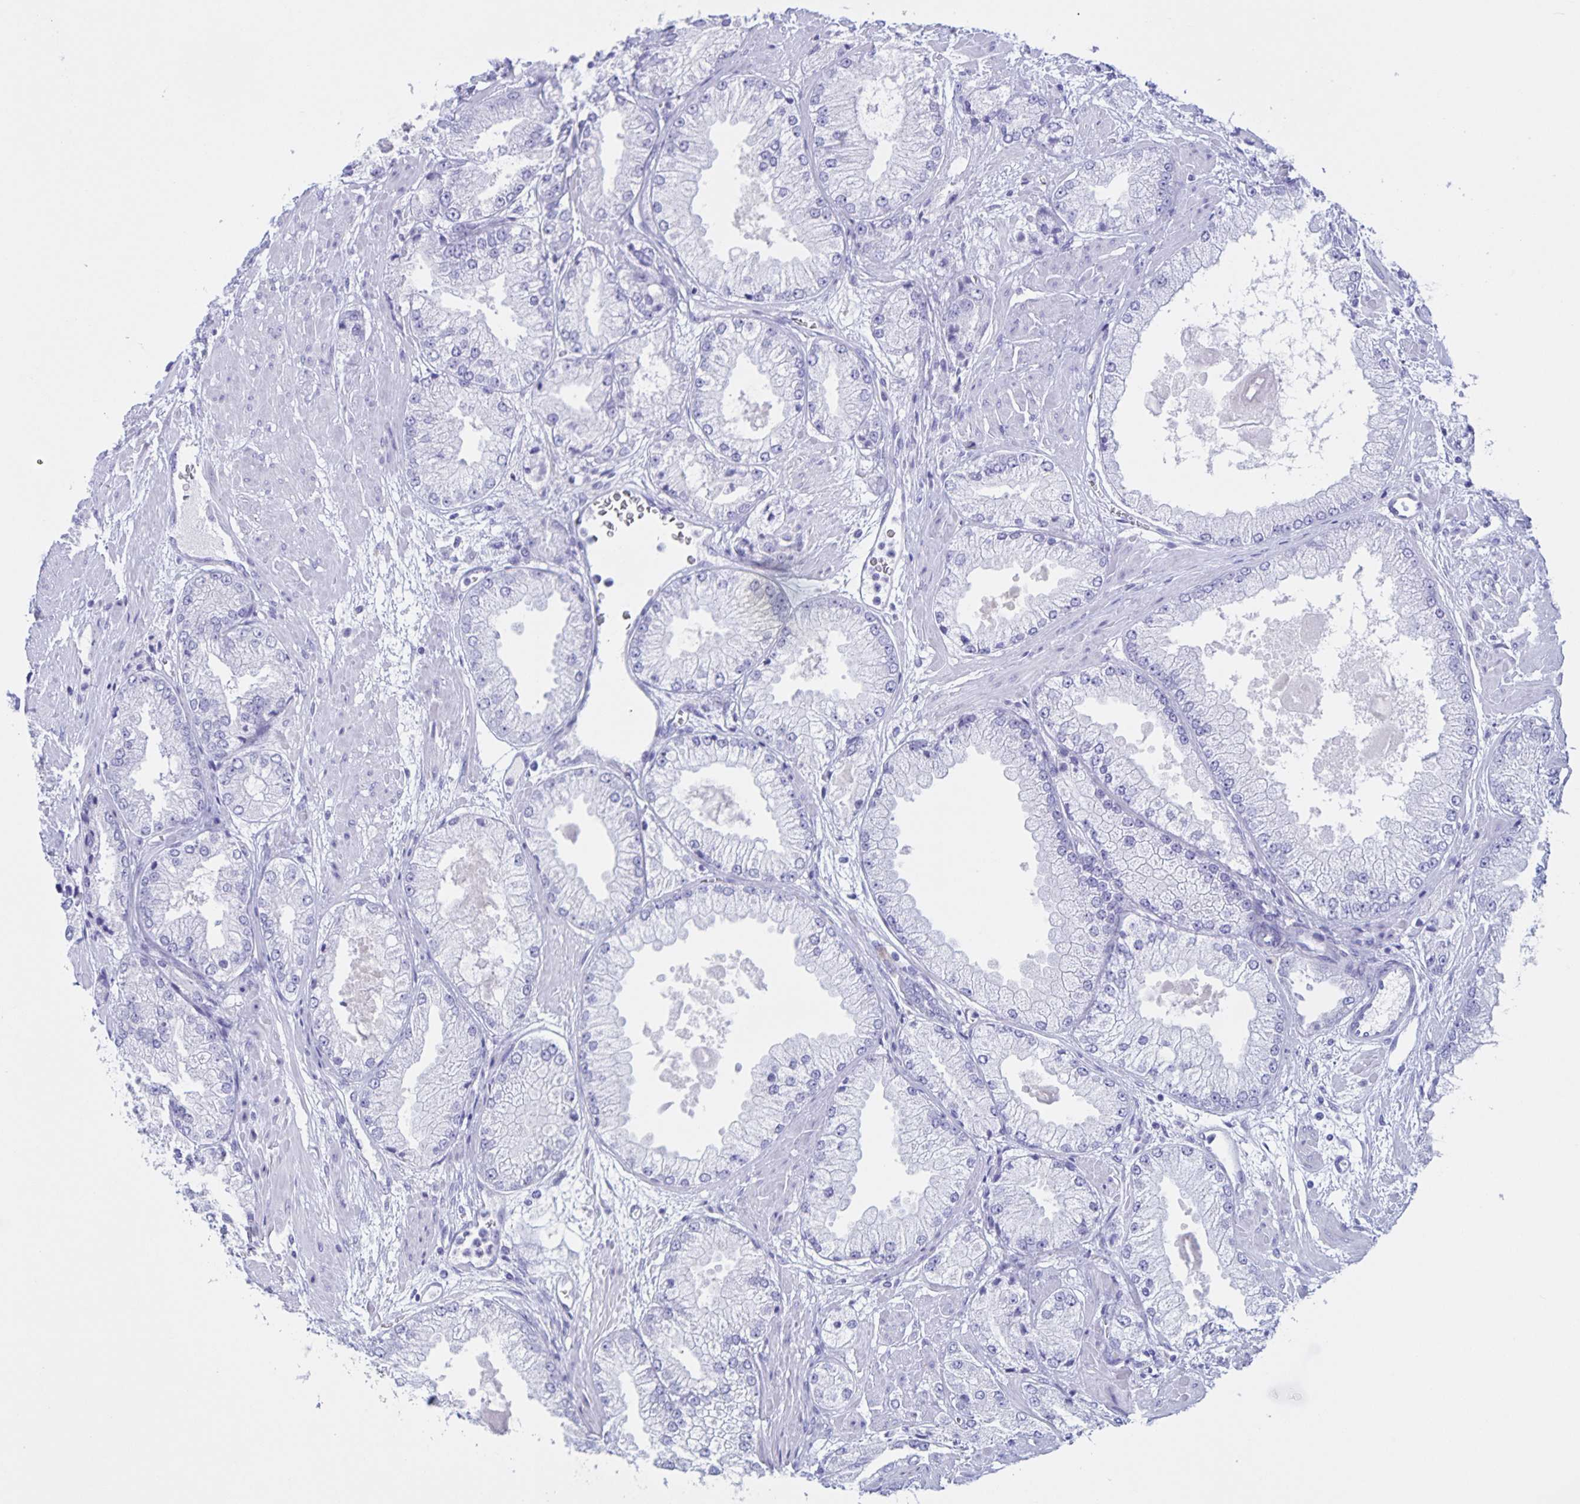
{"staining": {"intensity": "negative", "quantity": "none", "location": "none"}, "tissue": "prostate cancer", "cell_type": "Tumor cells", "image_type": "cancer", "snomed": [{"axis": "morphology", "description": "Adenocarcinoma, High grade"}, {"axis": "topography", "description": "Prostate"}], "caption": "Histopathology image shows no significant protein positivity in tumor cells of prostate cancer.", "gene": "TGIF2LX", "patient": {"sex": "male", "age": 68}}